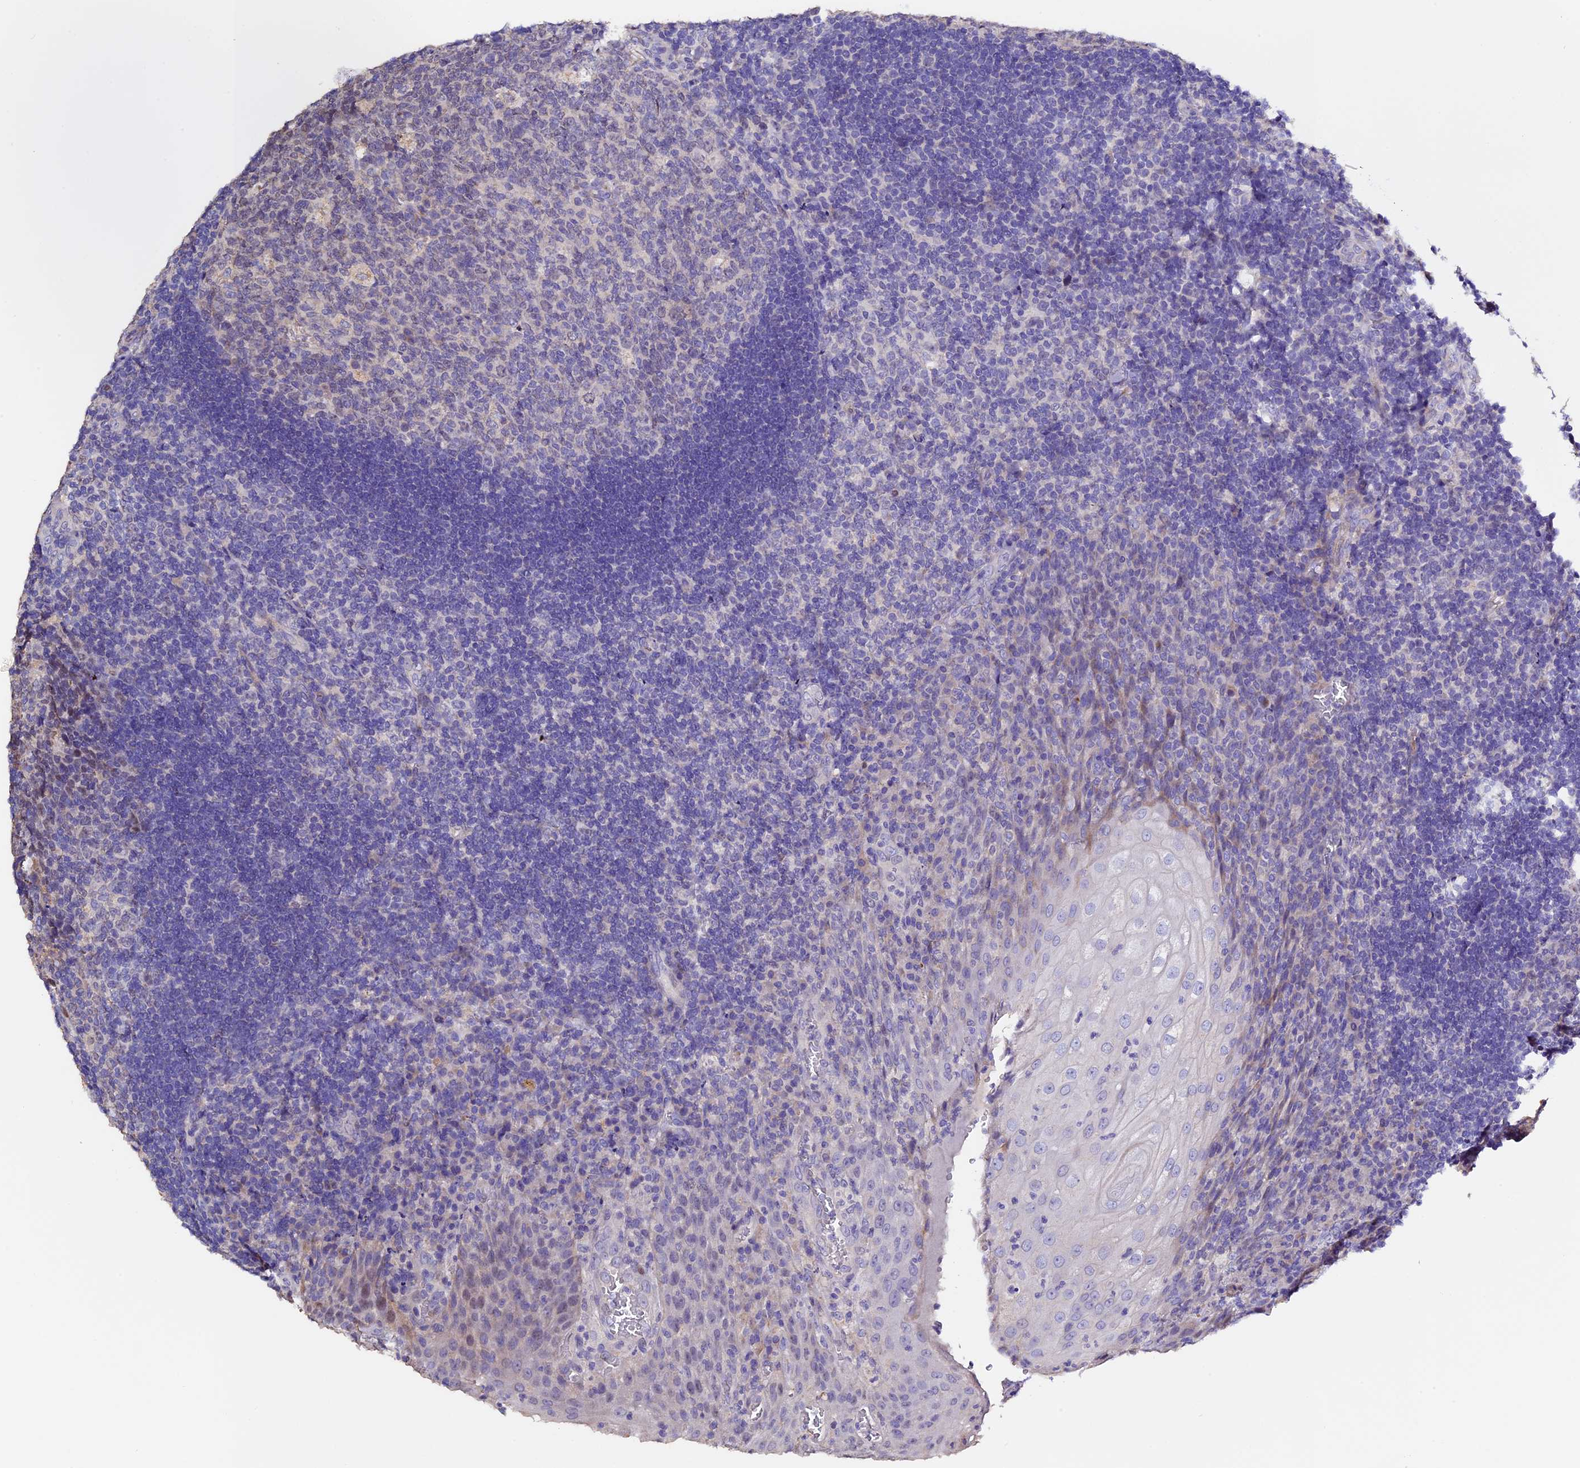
{"staining": {"intensity": "weak", "quantity": "<25%", "location": "cytoplasmic/membranous"}, "tissue": "tonsil", "cell_type": "Germinal center cells", "image_type": "normal", "snomed": [{"axis": "morphology", "description": "Normal tissue, NOS"}, {"axis": "topography", "description": "Tonsil"}], "caption": "Immunohistochemical staining of benign human tonsil reveals no significant staining in germinal center cells.", "gene": "FBXW9", "patient": {"sex": "male", "age": 17}}